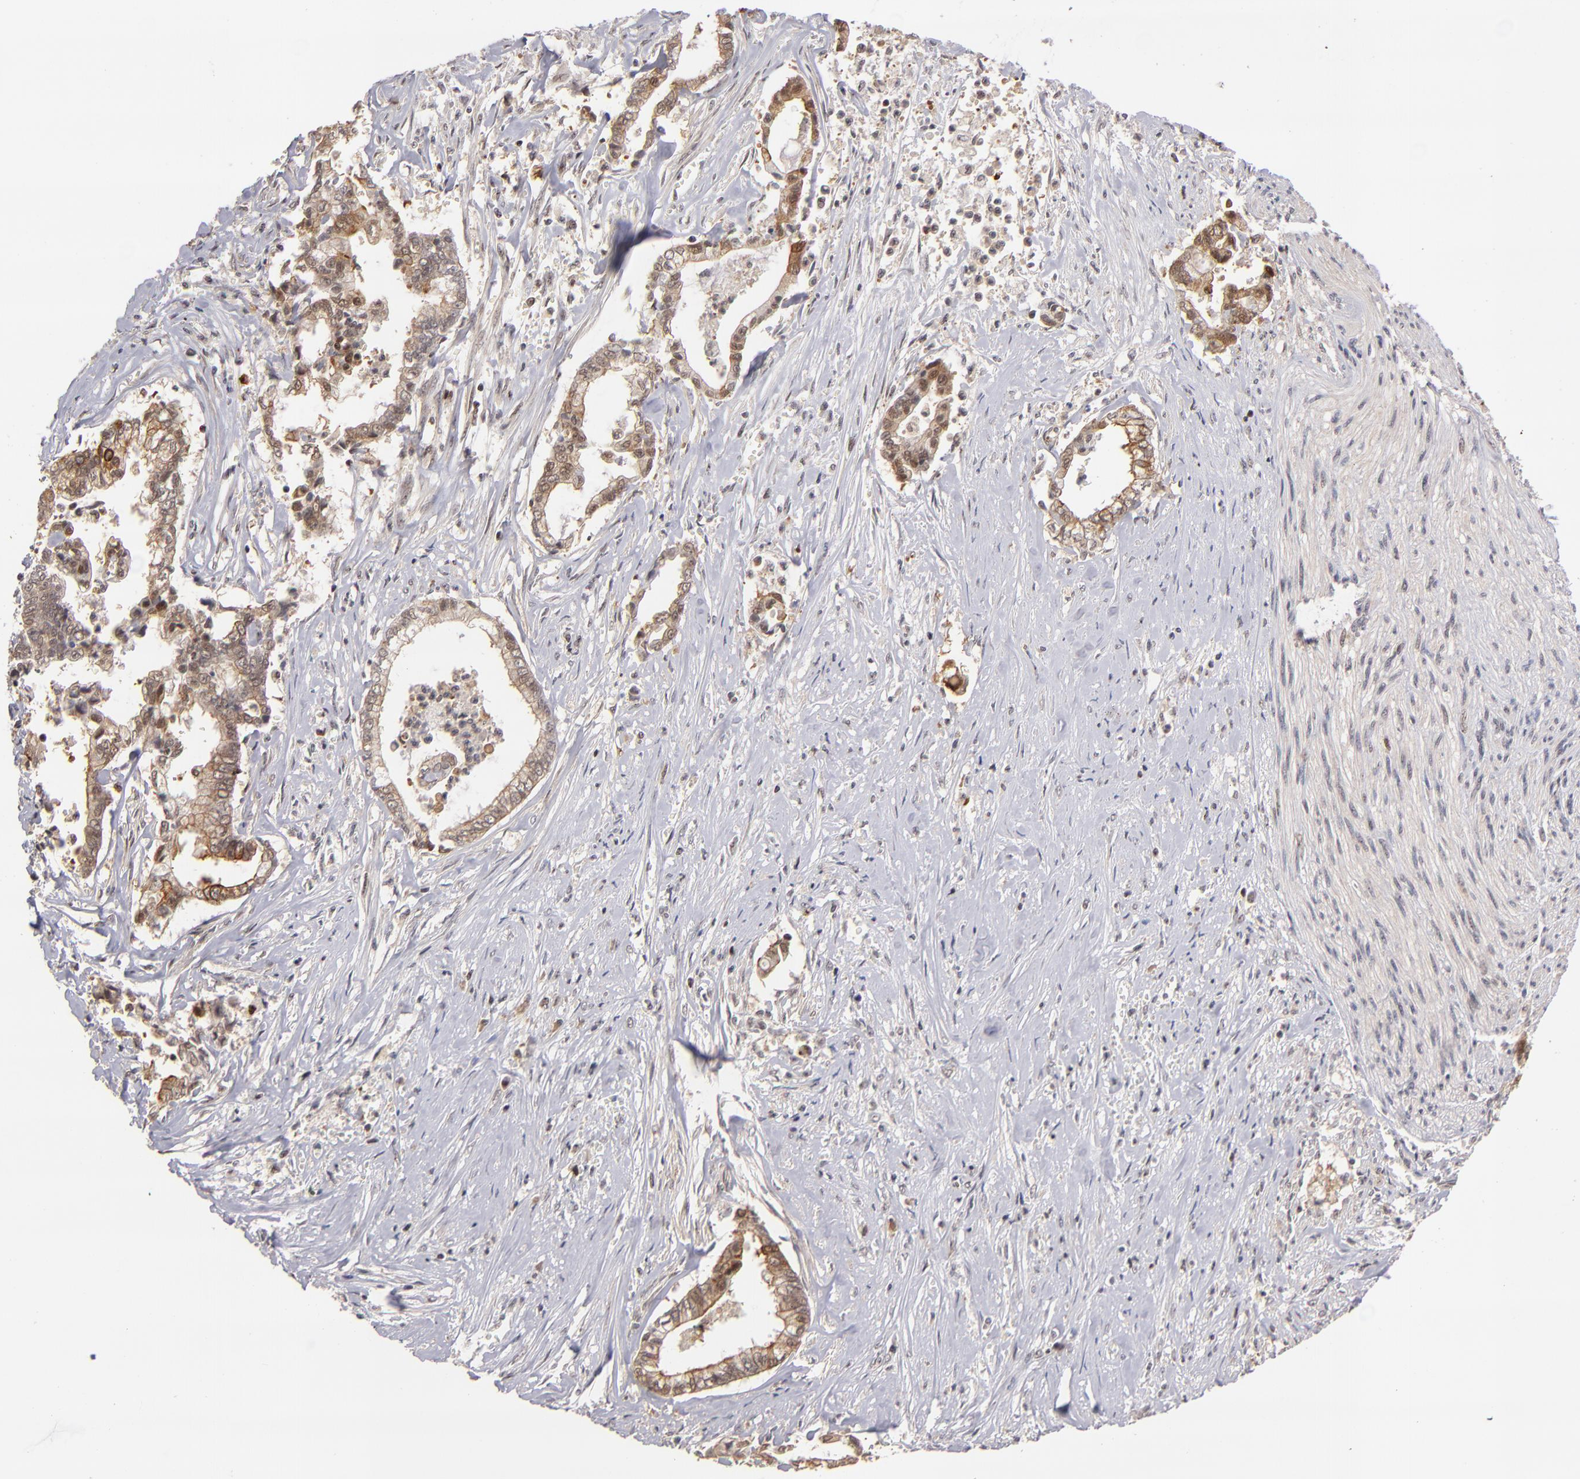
{"staining": {"intensity": "moderate", "quantity": ">75%", "location": "cytoplasmic/membranous"}, "tissue": "liver cancer", "cell_type": "Tumor cells", "image_type": "cancer", "snomed": [{"axis": "morphology", "description": "Cholangiocarcinoma"}, {"axis": "topography", "description": "Liver"}], "caption": "The immunohistochemical stain shows moderate cytoplasmic/membranous staining in tumor cells of liver cancer tissue. The protein of interest is stained brown, and the nuclei are stained in blue (DAB (3,3'-diaminobenzidine) IHC with brightfield microscopy, high magnification).", "gene": "PCNX4", "patient": {"sex": "male", "age": 57}}